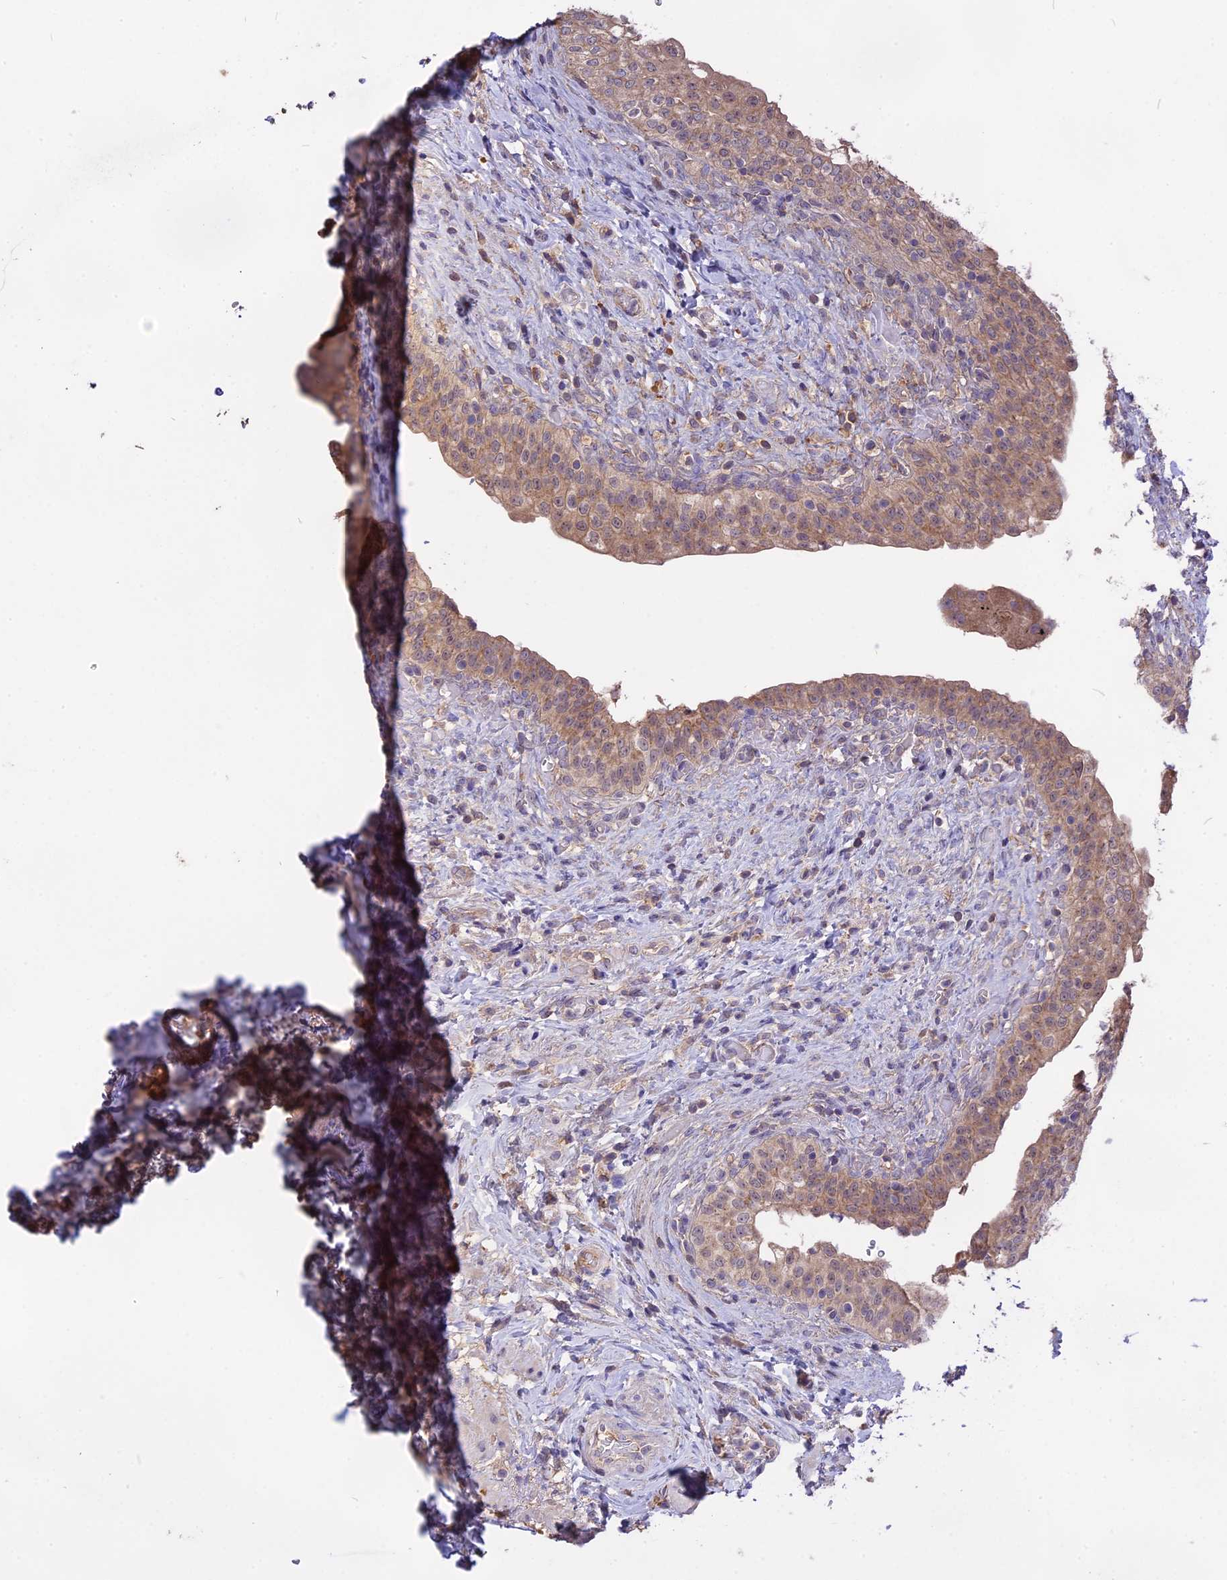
{"staining": {"intensity": "weak", "quantity": ">75%", "location": "cytoplasmic/membranous"}, "tissue": "urinary bladder", "cell_type": "Urothelial cells", "image_type": "normal", "snomed": [{"axis": "morphology", "description": "Normal tissue, NOS"}, {"axis": "topography", "description": "Urinary bladder"}], "caption": "A low amount of weak cytoplasmic/membranous expression is identified in about >75% of urothelial cells in benign urinary bladder.", "gene": "NUDT8", "patient": {"sex": "male", "age": 69}}